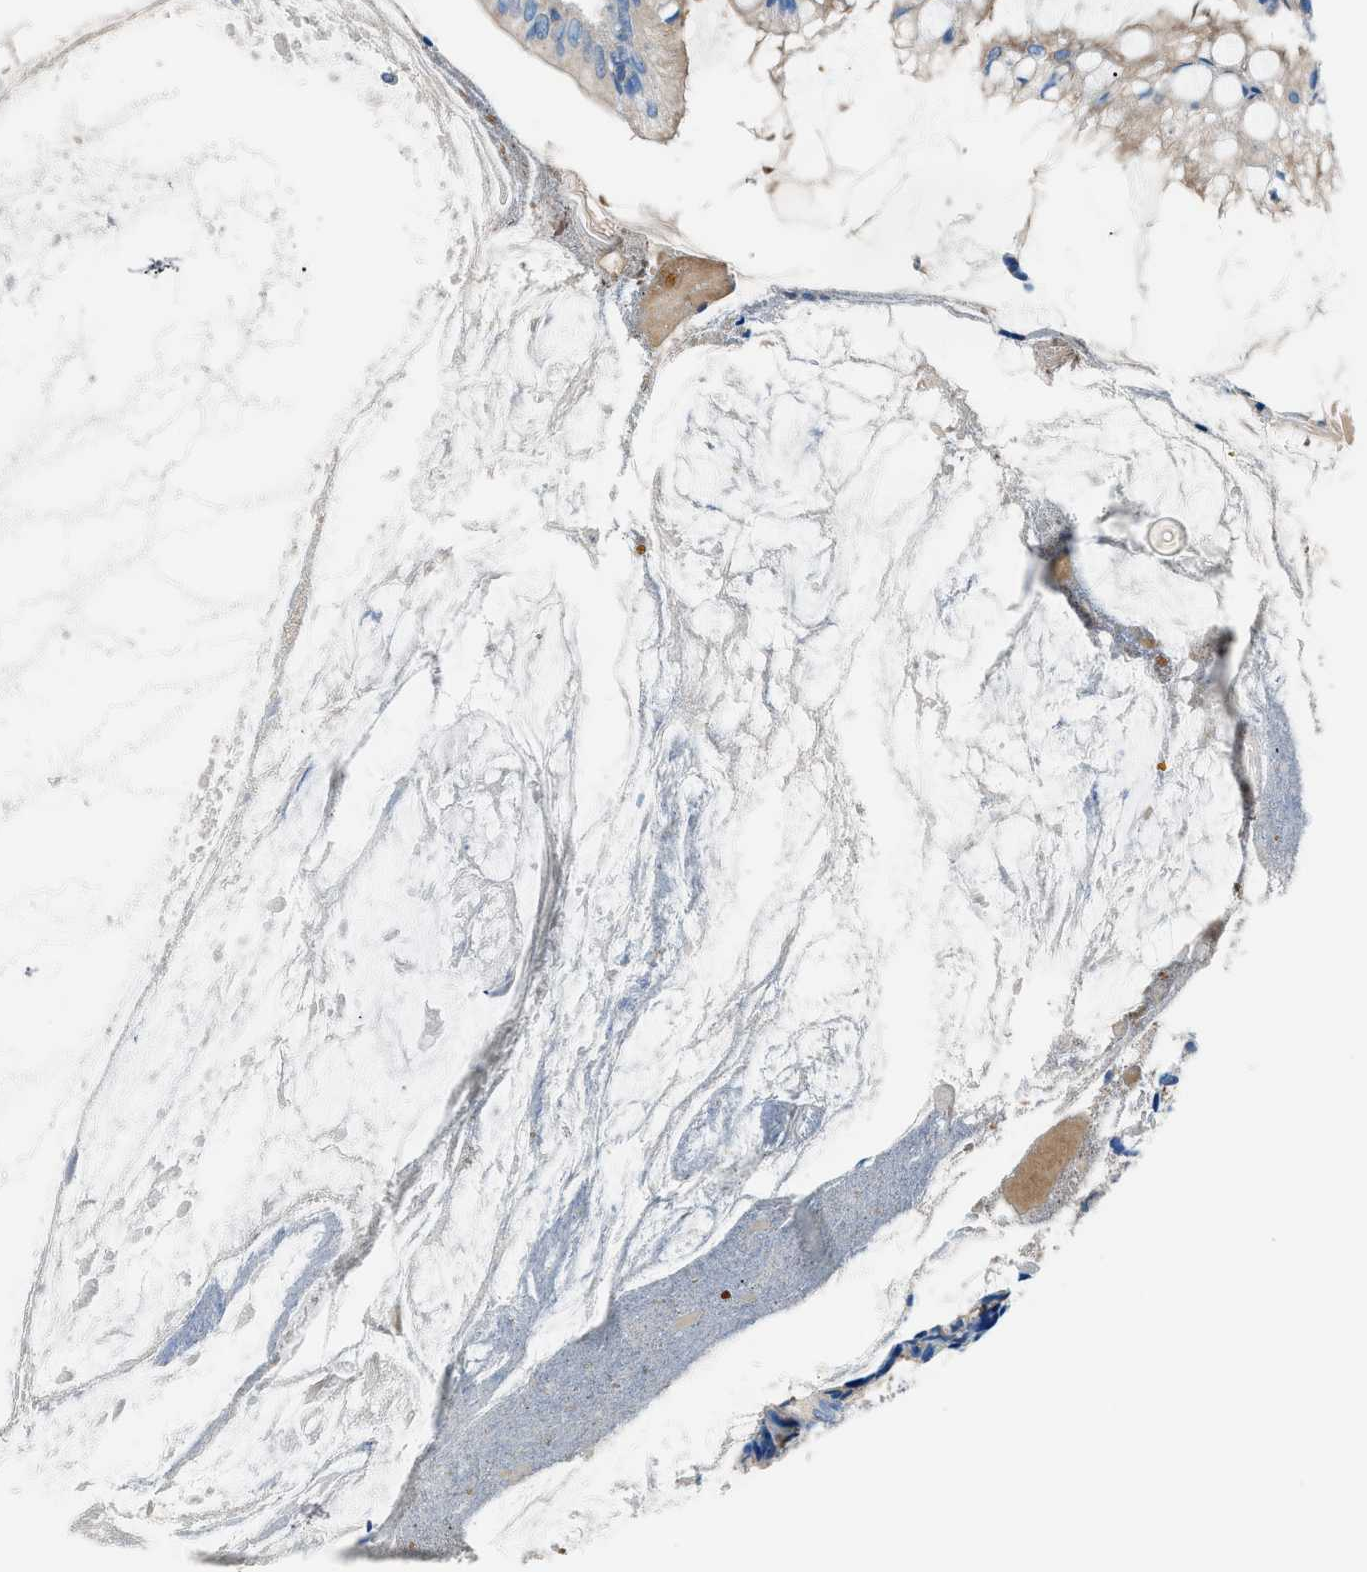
{"staining": {"intensity": "moderate", "quantity": "25%-75%", "location": "cytoplasmic/membranous"}, "tissue": "appendix", "cell_type": "Glandular cells", "image_type": "normal", "snomed": [{"axis": "morphology", "description": "Normal tissue, NOS"}, {"axis": "topography", "description": "Appendix"}], "caption": "Protein analysis of benign appendix displays moderate cytoplasmic/membranous expression in approximately 25%-75% of glandular cells. (Brightfield microscopy of DAB IHC at high magnification).", "gene": "SARS1", "patient": {"sex": "female", "age": 77}}